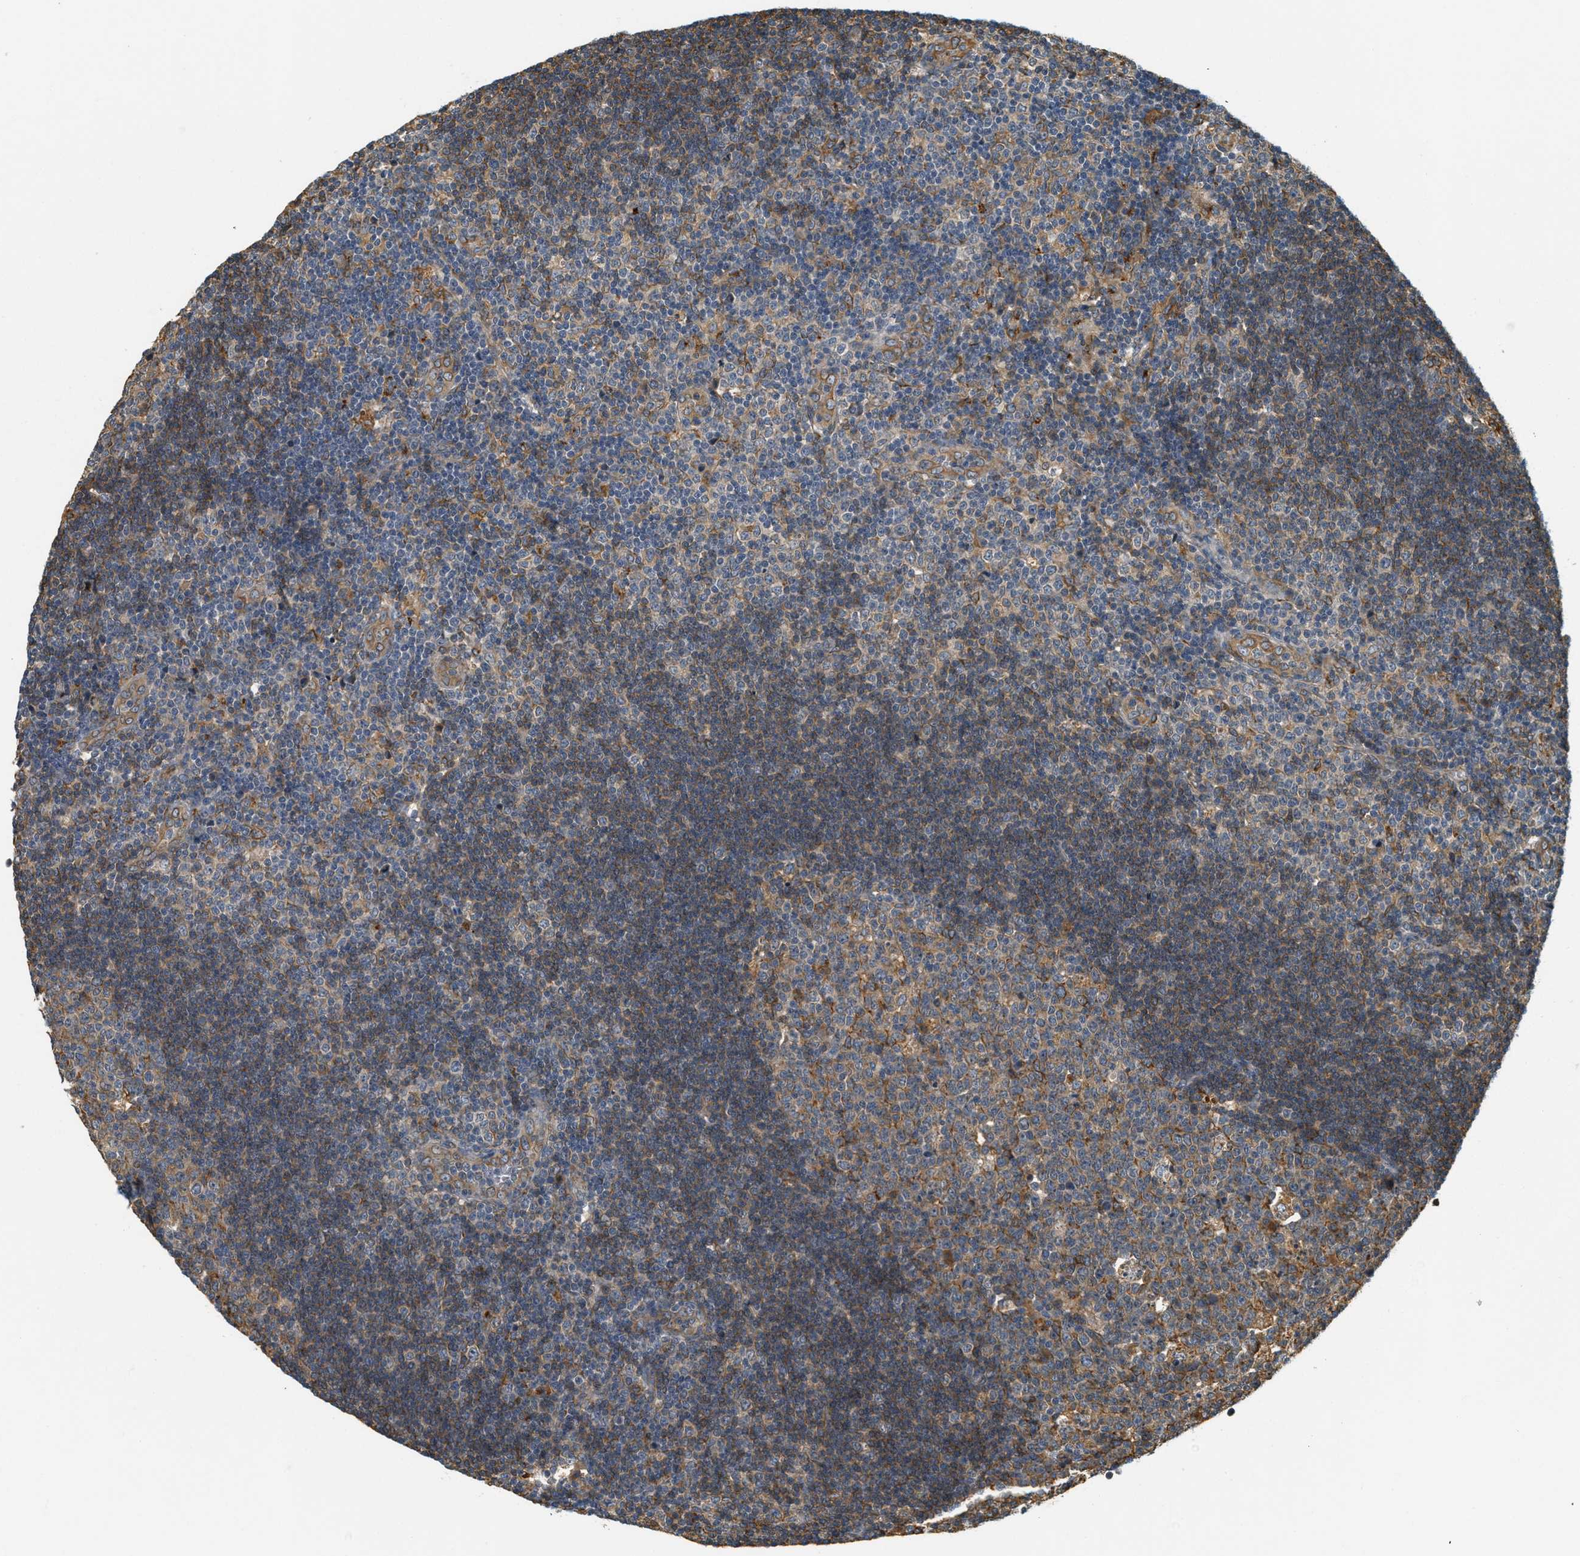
{"staining": {"intensity": "moderate", "quantity": ">75%", "location": "cytoplasmic/membranous"}, "tissue": "lymph node", "cell_type": "Germinal center cells", "image_type": "normal", "snomed": [{"axis": "morphology", "description": "Normal tissue, NOS"}, {"axis": "topography", "description": "Lymph node"}, {"axis": "topography", "description": "Salivary gland"}], "caption": "This image displays immunohistochemistry staining of unremarkable human lymph node, with medium moderate cytoplasmic/membranous expression in about >75% of germinal center cells.", "gene": "PDK1", "patient": {"sex": "male", "age": 8}}